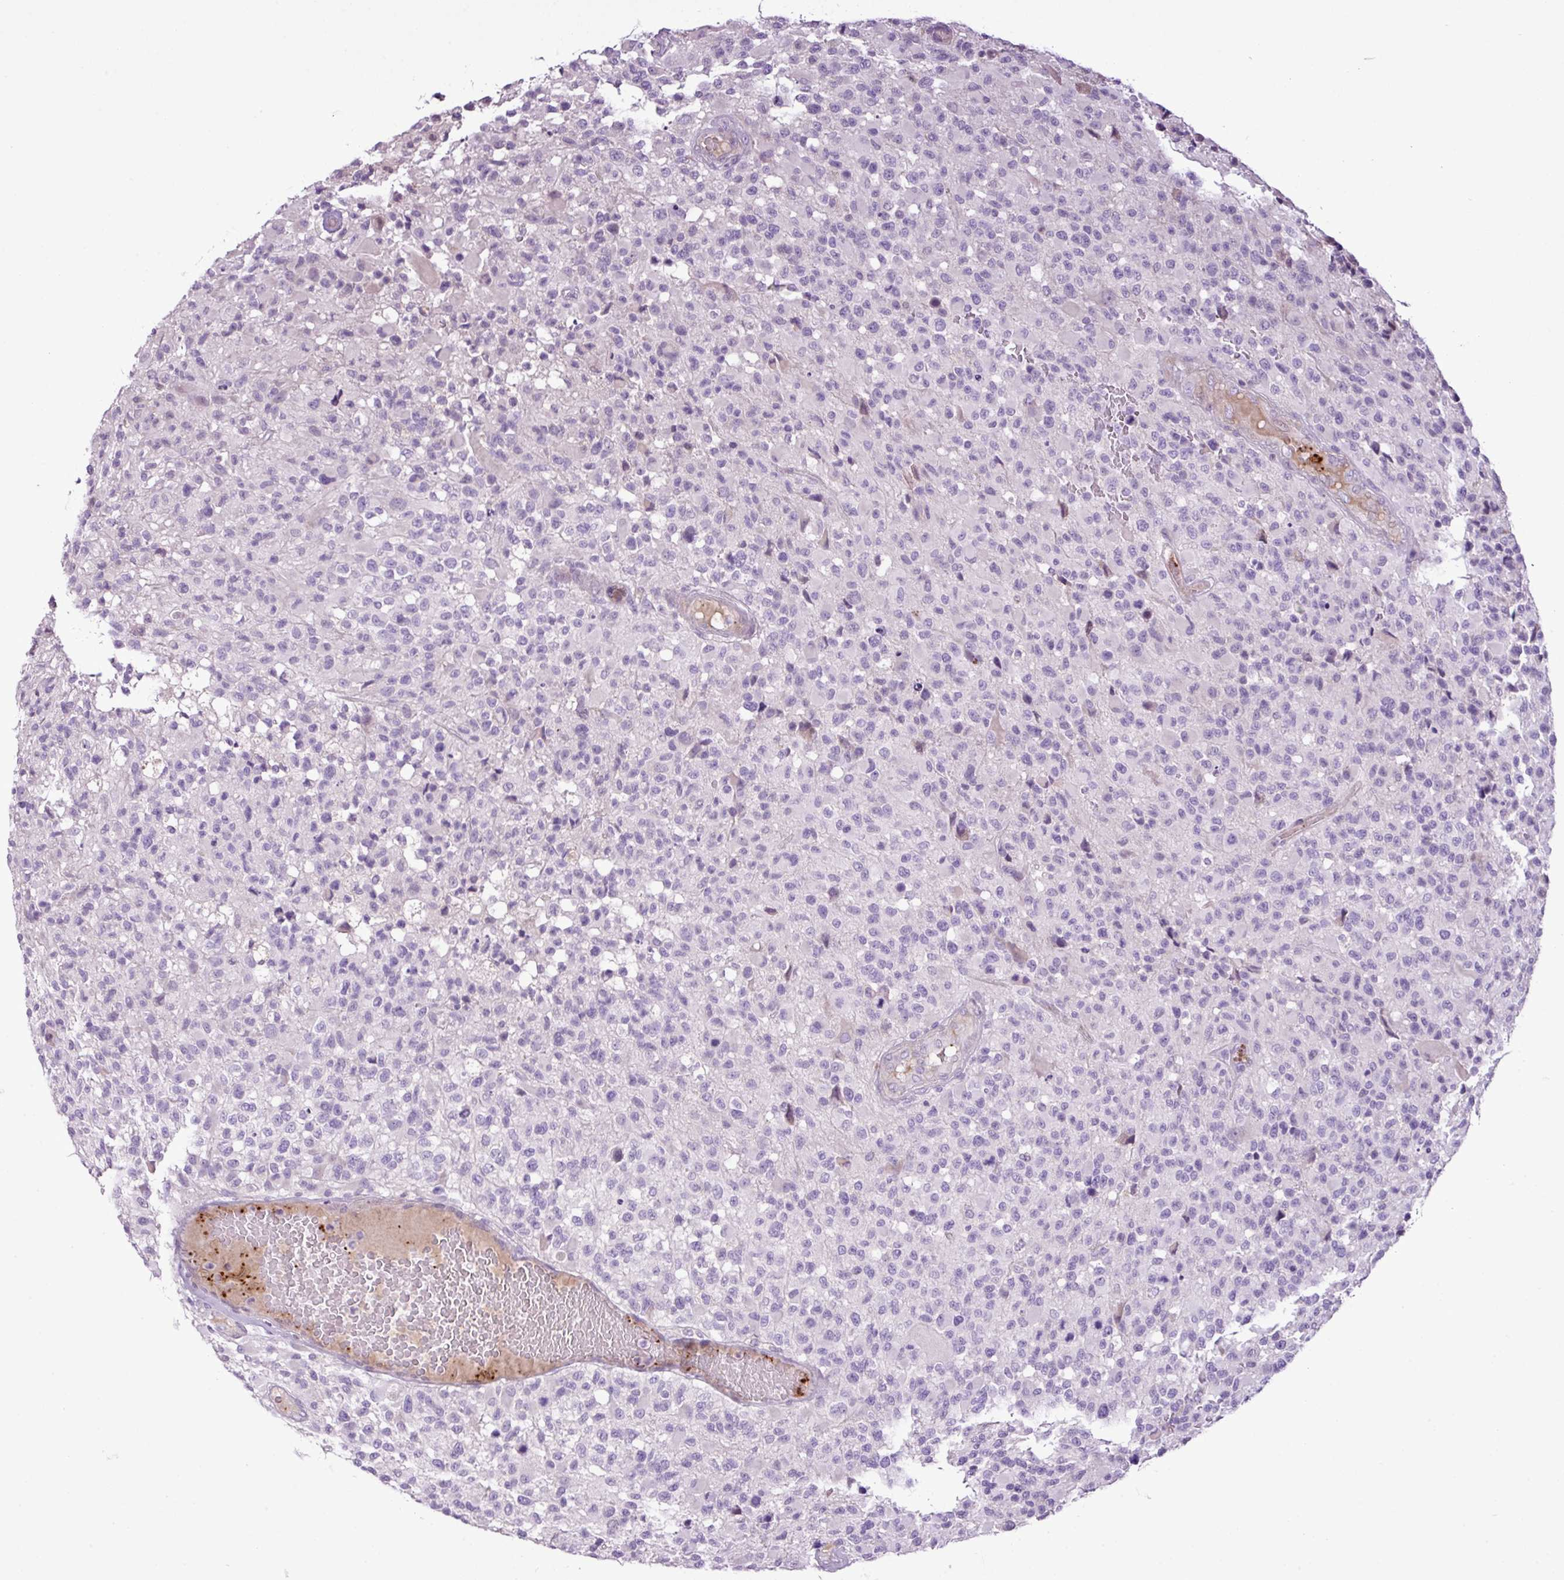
{"staining": {"intensity": "negative", "quantity": "none", "location": "none"}, "tissue": "glioma", "cell_type": "Tumor cells", "image_type": "cancer", "snomed": [{"axis": "morphology", "description": "Glioma, malignant, High grade"}, {"axis": "morphology", "description": "Glioblastoma, NOS"}, {"axis": "topography", "description": "Brain"}], "caption": "Immunohistochemistry photomicrograph of neoplastic tissue: glioblastoma stained with DAB (3,3'-diaminobenzidine) displays no significant protein positivity in tumor cells.", "gene": "DNAJB13", "patient": {"sex": "male", "age": 60}}